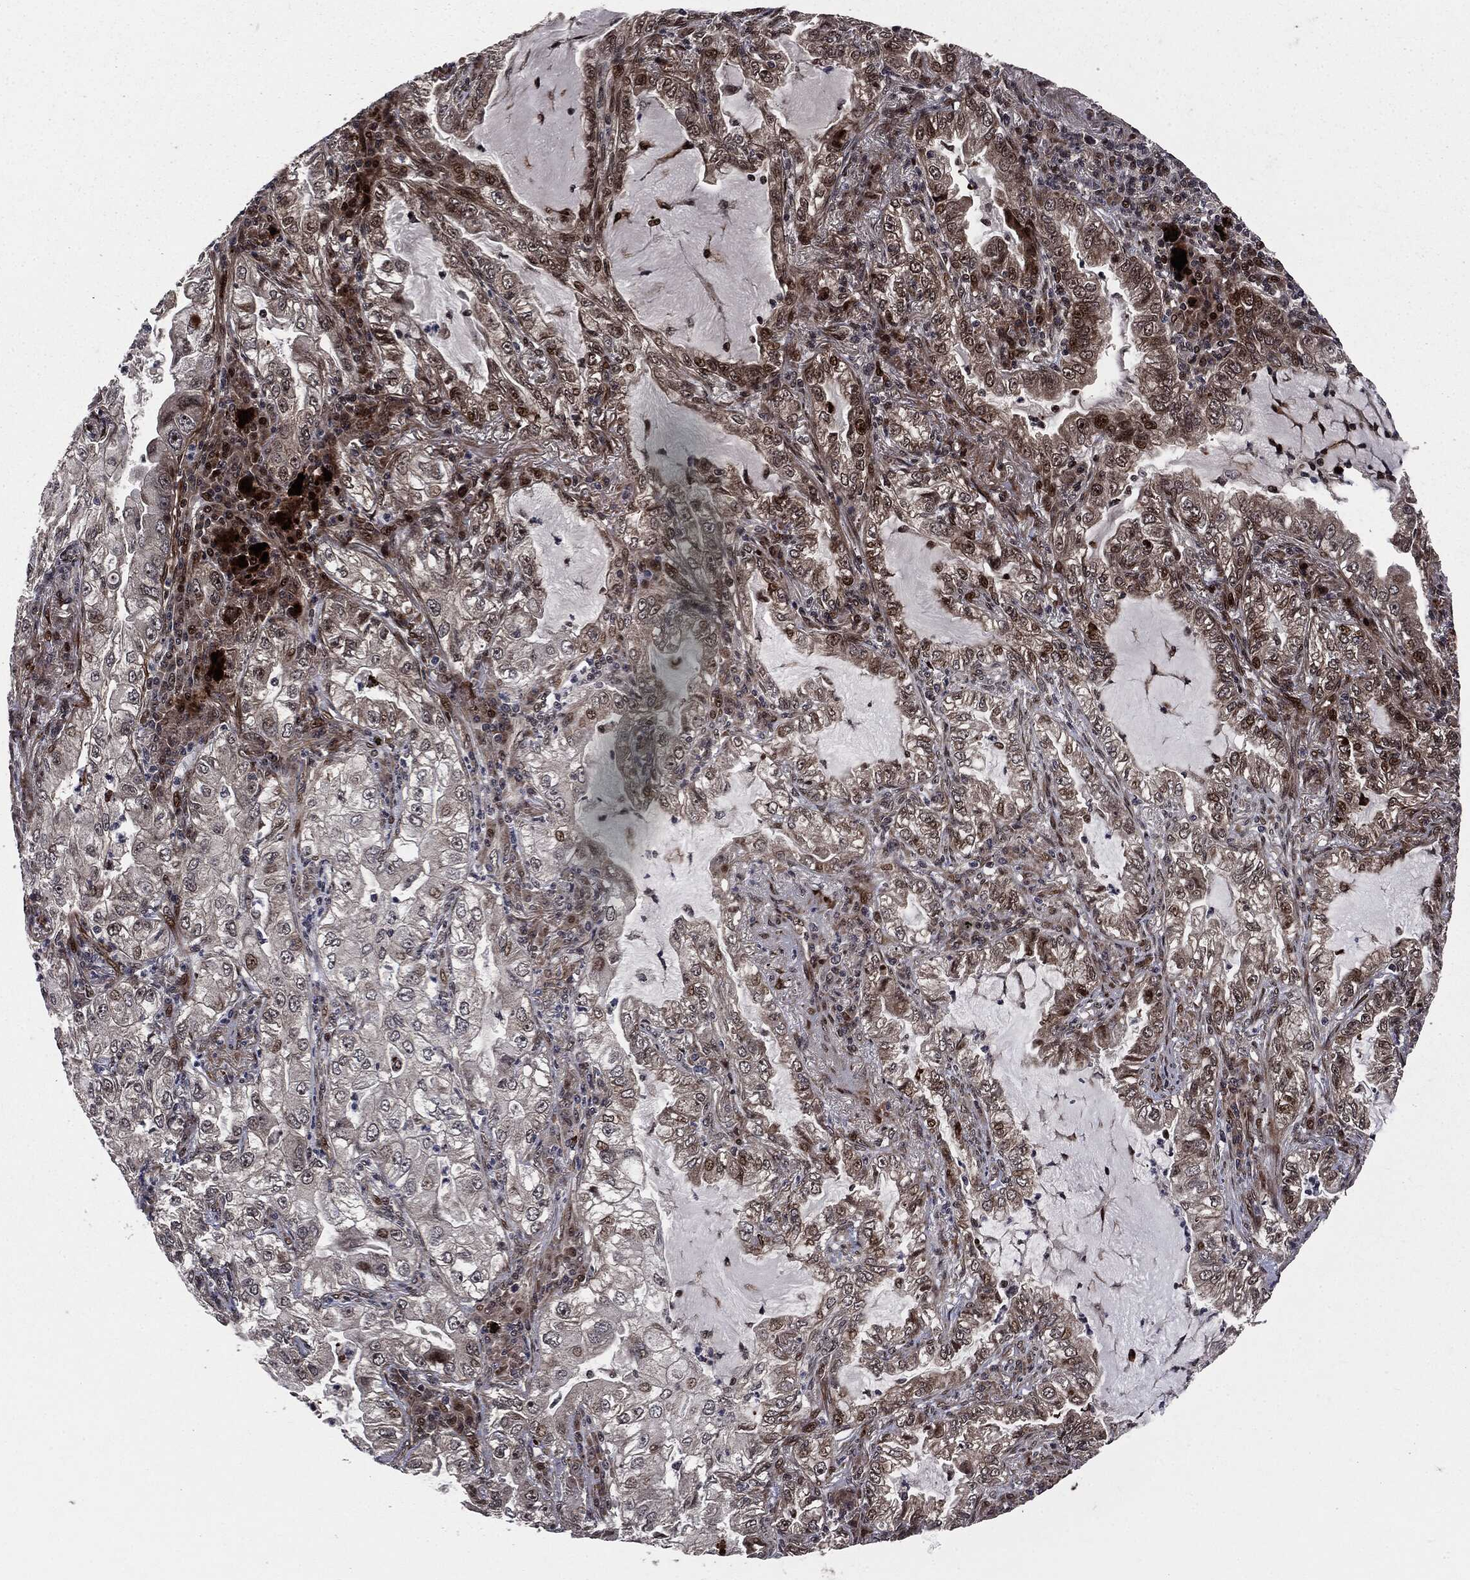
{"staining": {"intensity": "moderate", "quantity": "<25%", "location": "nuclear"}, "tissue": "lung cancer", "cell_type": "Tumor cells", "image_type": "cancer", "snomed": [{"axis": "morphology", "description": "Adenocarcinoma, NOS"}, {"axis": "topography", "description": "Lung"}], "caption": "IHC (DAB) staining of adenocarcinoma (lung) exhibits moderate nuclear protein staining in about <25% of tumor cells. (DAB (3,3'-diaminobenzidine) = brown stain, brightfield microscopy at high magnification).", "gene": "SMAD4", "patient": {"sex": "female", "age": 73}}